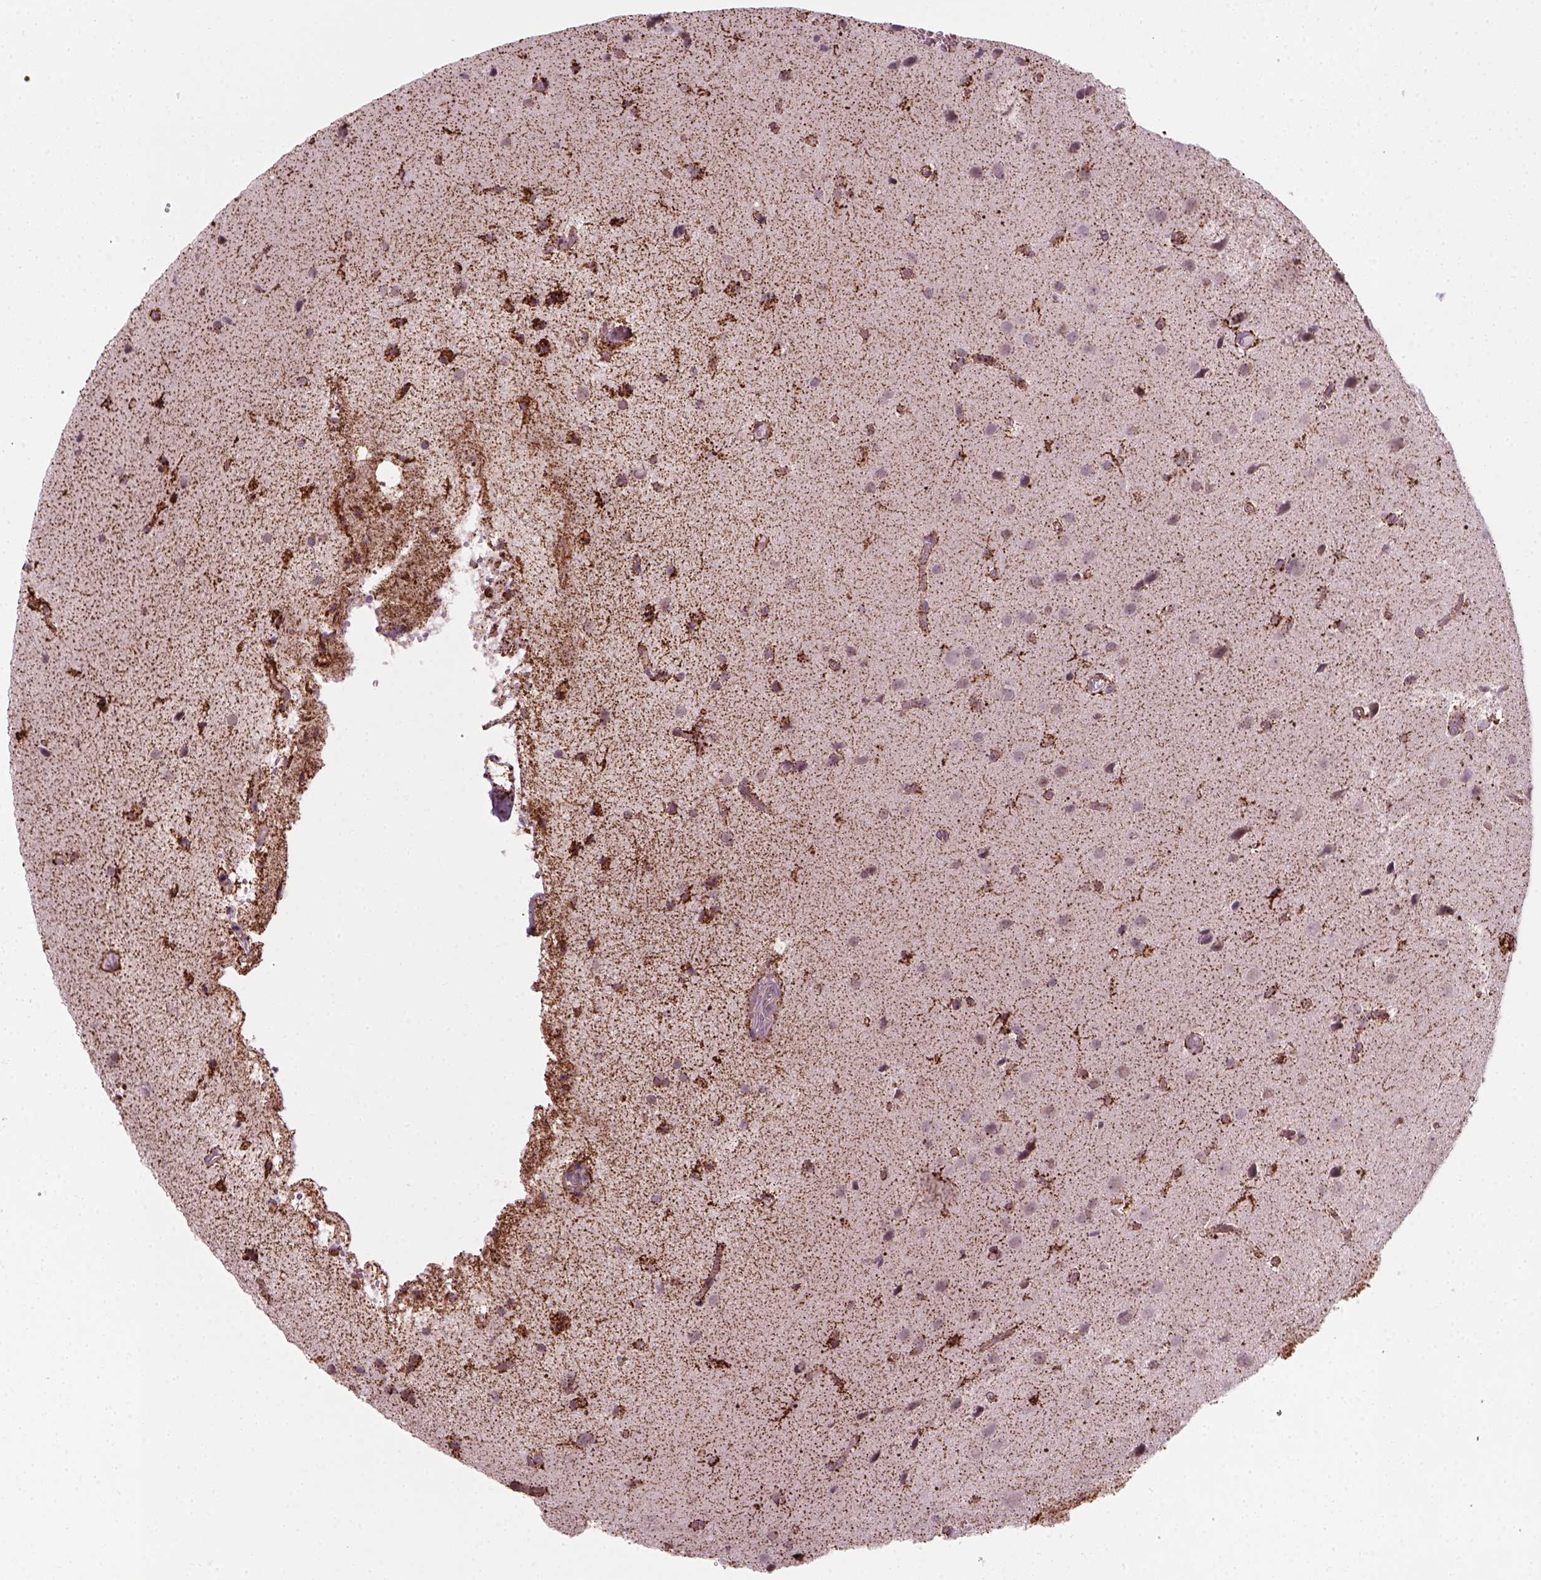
{"staining": {"intensity": "moderate", "quantity": ">75%", "location": "cytoplasmic/membranous"}, "tissue": "glioma", "cell_type": "Tumor cells", "image_type": "cancer", "snomed": [{"axis": "morphology", "description": "Glioma, malignant, Low grade"}, {"axis": "topography", "description": "Brain"}], "caption": "Tumor cells exhibit medium levels of moderate cytoplasmic/membranous staining in about >75% of cells in human glioma.", "gene": "NUDT16L1", "patient": {"sex": "male", "age": 58}}